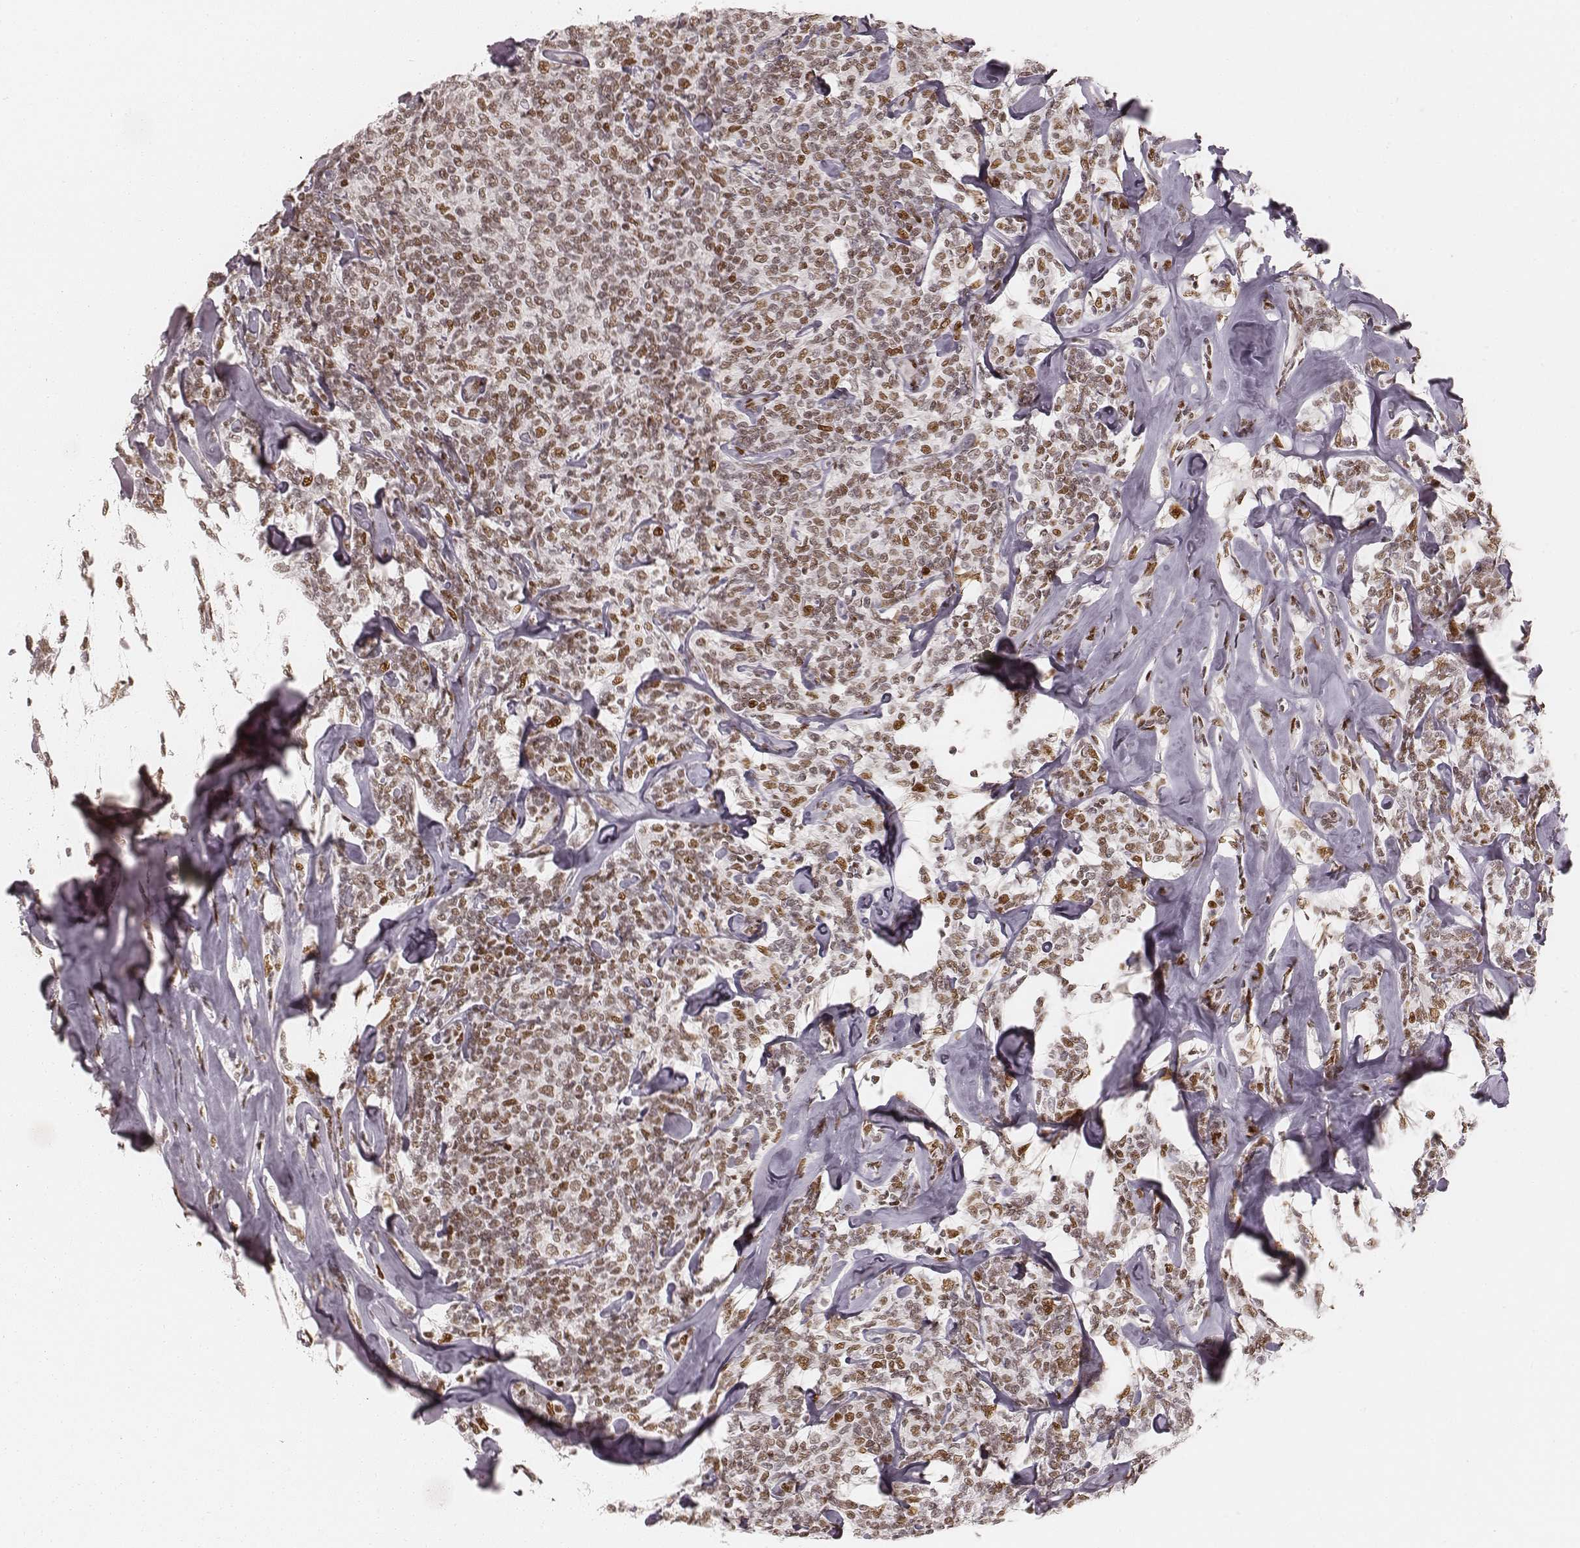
{"staining": {"intensity": "moderate", "quantity": ">75%", "location": "nuclear"}, "tissue": "lymphoma", "cell_type": "Tumor cells", "image_type": "cancer", "snomed": [{"axis": "morphology", "description": "Malignant lymphoma, non-Hodgkin's type, Low grade"}, {"axis": "topography", "description": "Lymph node"}], "caption": "Lymphoma stained with a brown dye reveals moderate nuclear positive staining in about >75% of tumor cells.", "gene": "HNRNPC", "patient": {"sex": "female", "age": 56}}